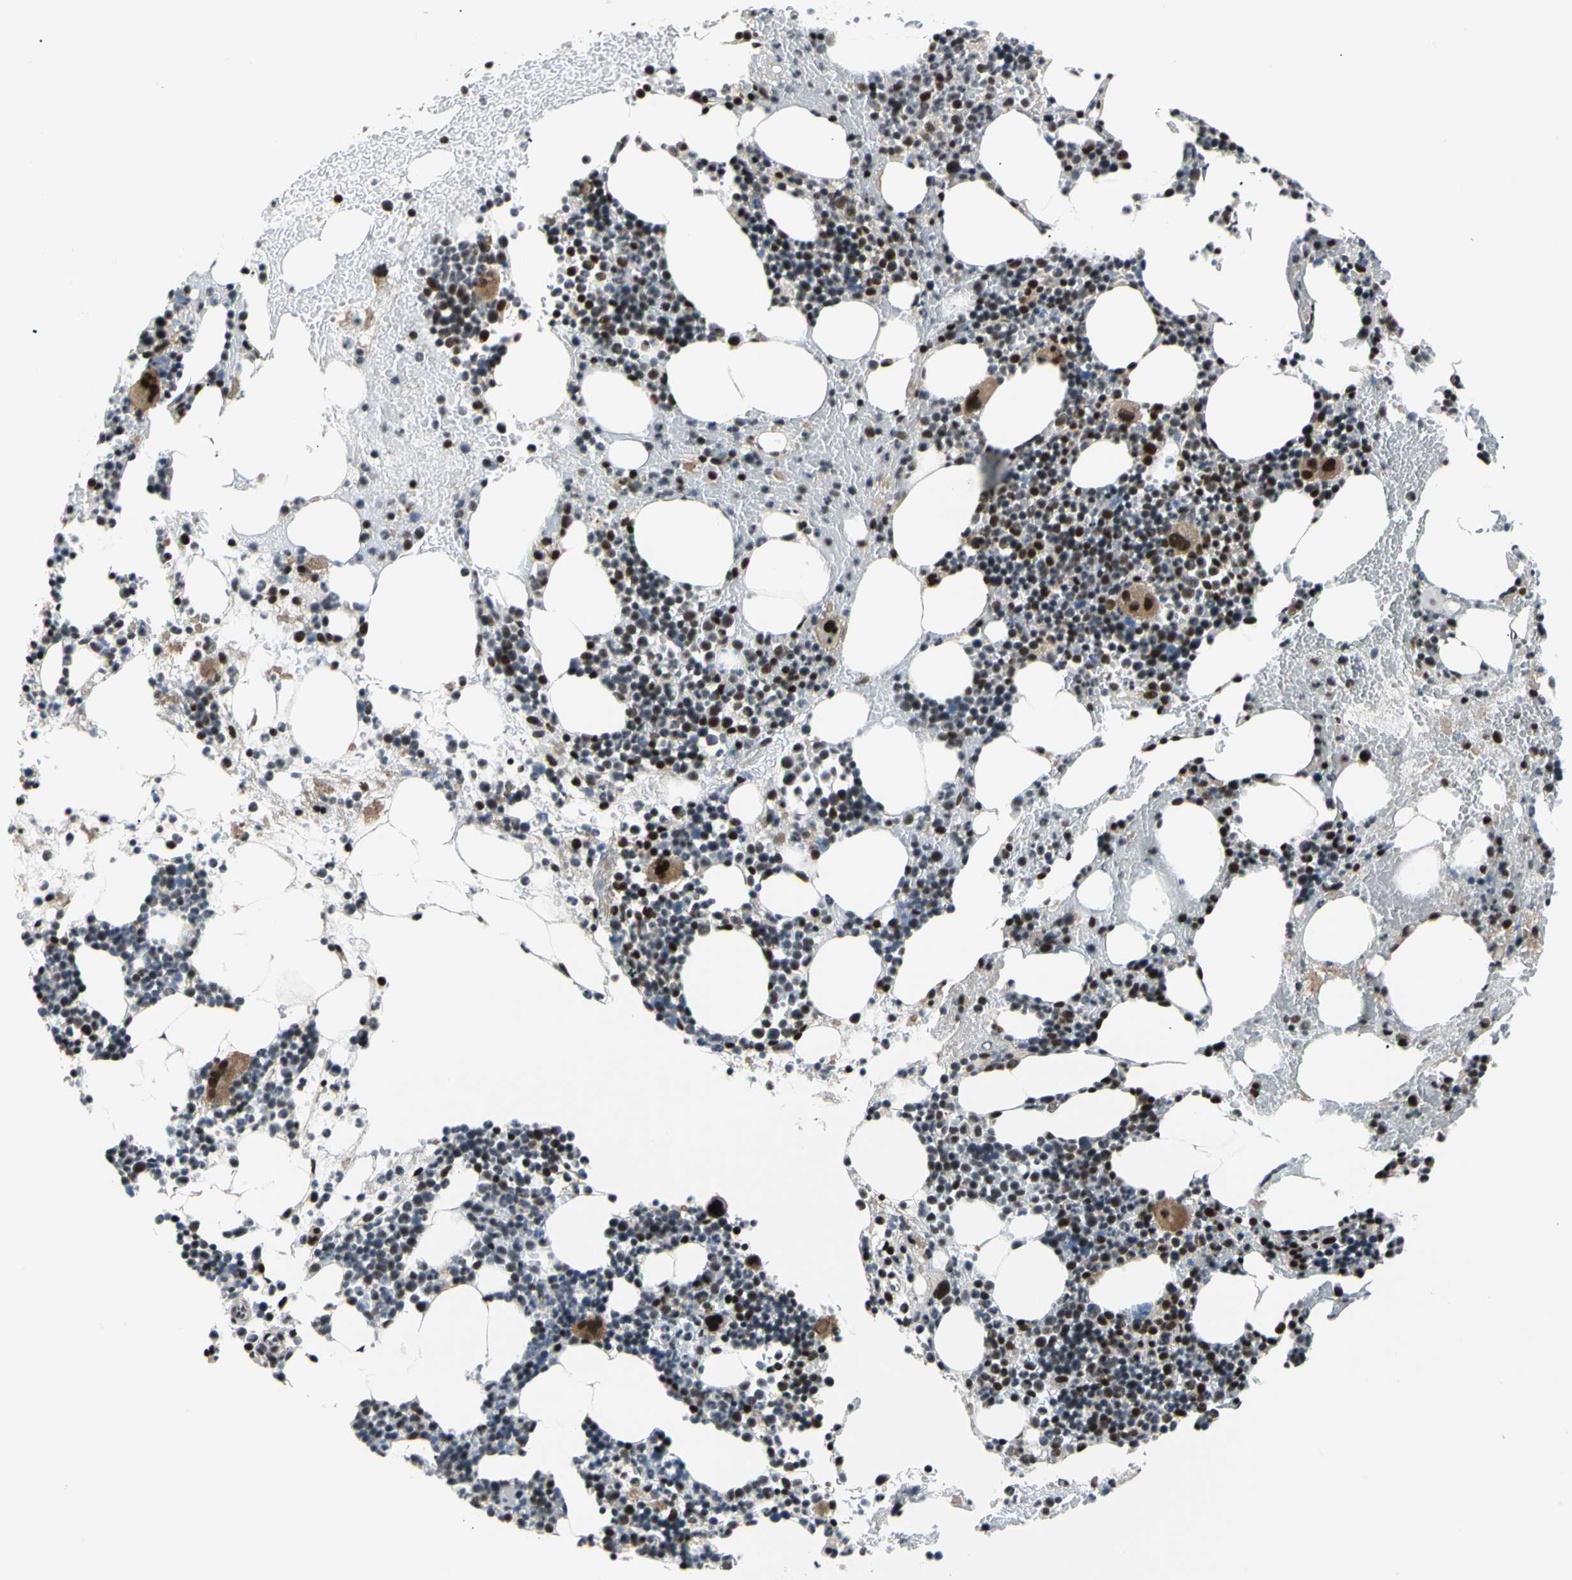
{"staining": {"intensity": "strong", "quantity": "25%-75%", "location": "nuclear"}, "tissue": "bone marrow", "cell_type": "Hematopoietic cells", "image_type": "normal", "snomed": [{"axis": "morphology", "description": "Normal tissue, NOS"}, {"axis": "topography", "description": "Bone marrow"}], "caption": "Strong nuclear protein staining is identified in approximately 25%-75% of hematopoietic cells in bone marrow. Nuclei are stained in blue.", "gene": "E2F1", "patient": {"sex": "male", "age": 82}}